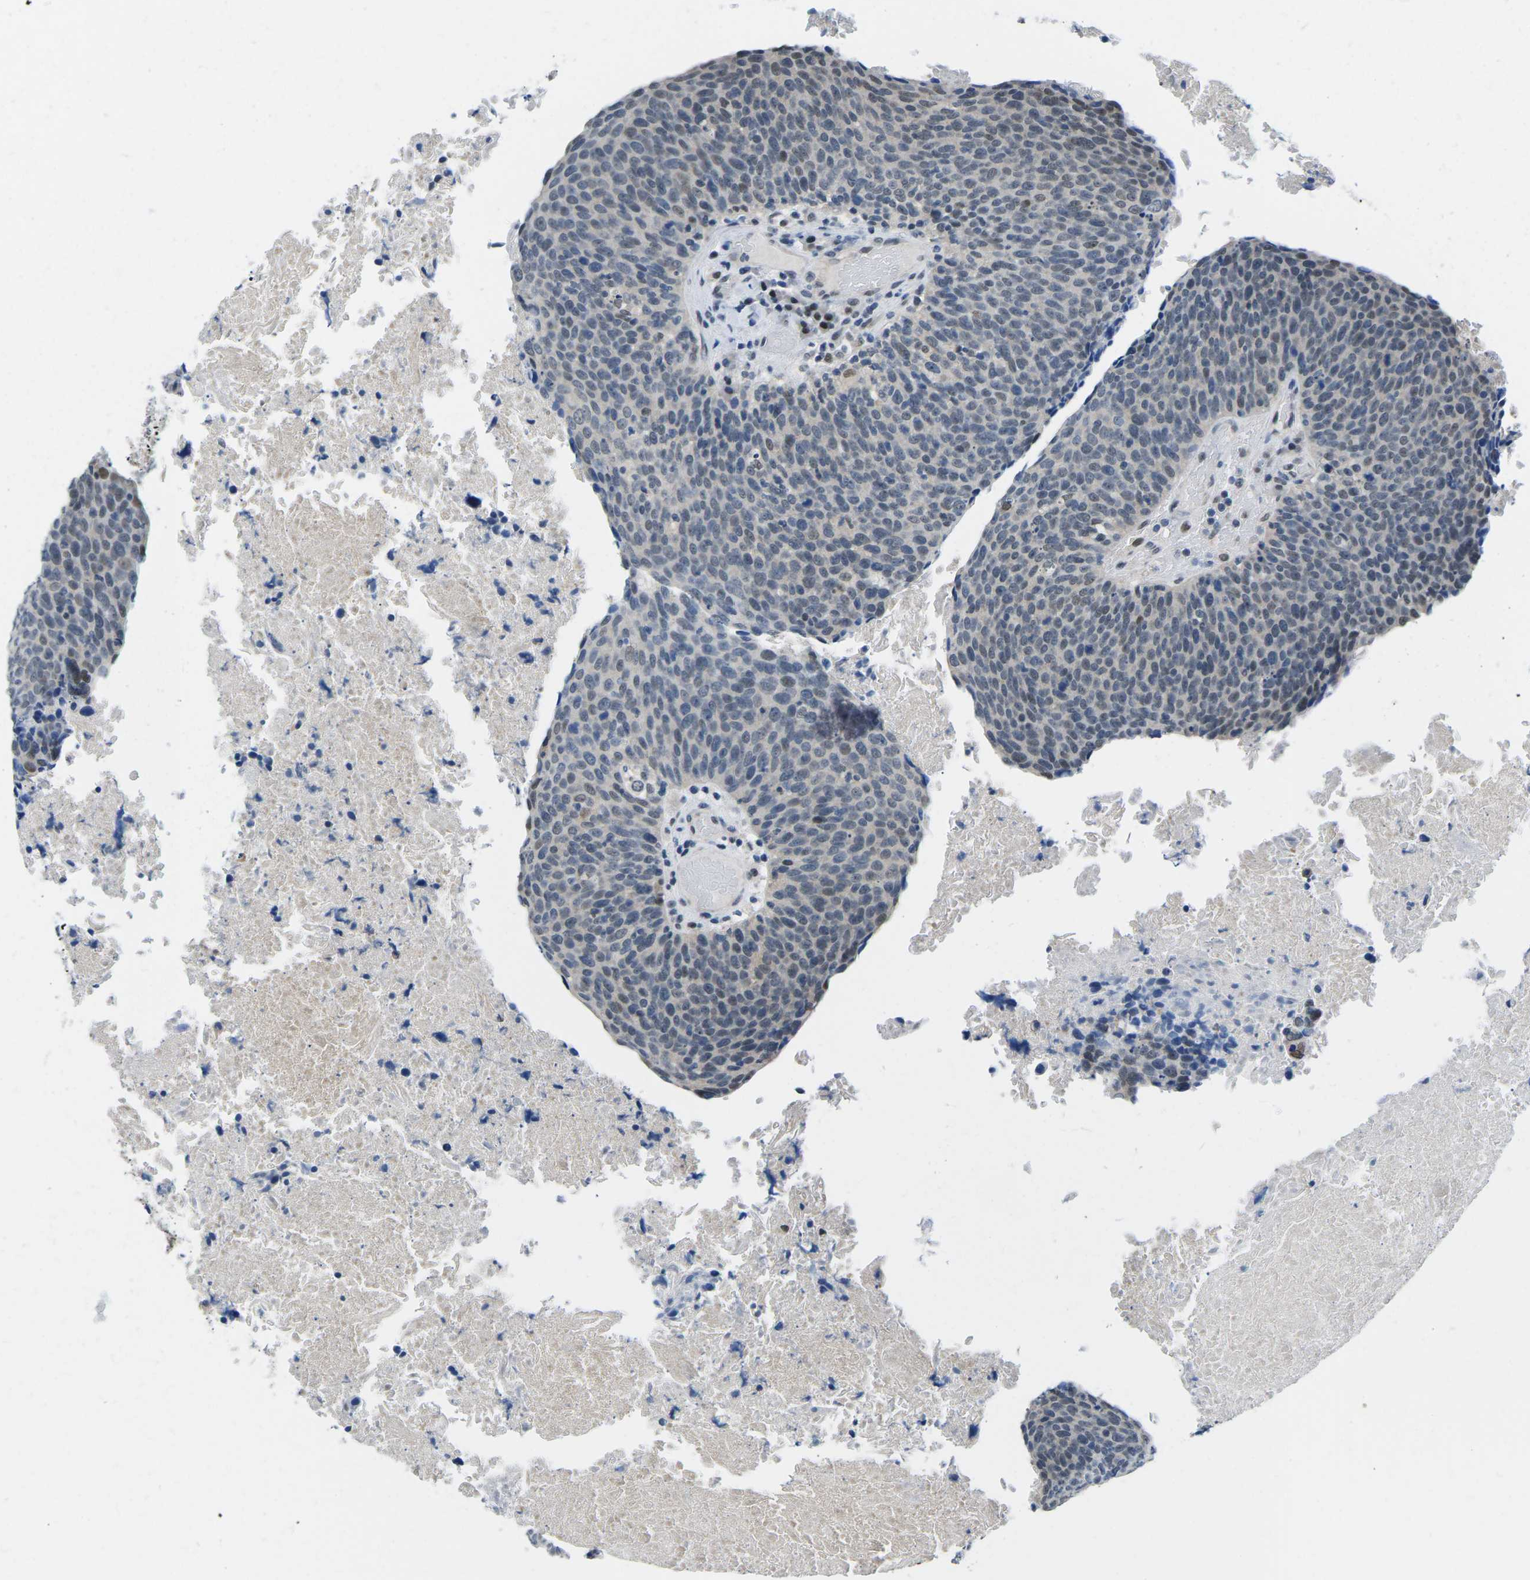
{"staining": {"intensity": "moderate", "quantity": "25%-75%", "location": "nuclear"}, "tissue": "head and neck cancer", "cell_type": "Tumor cells", "image_type": "cancer", "snomed": [{"axis": "morphology", "description": "Squamous cell carcinoma, NOS"}, {"axis": "morphology", "description": "Squamous cell carcinoma, metastatic, NOS"}, {"axis": "topography", "description": "Lymph node"}, {"axis": "topography", "description": "Head-Neck"}], "caption": "A micrograph of head and neck cancer stained for a protein reveals moderate nuclear brown staining in tumor cells.", "gene": "UBA7", "patient": {"sex": "male", "age": 62}}